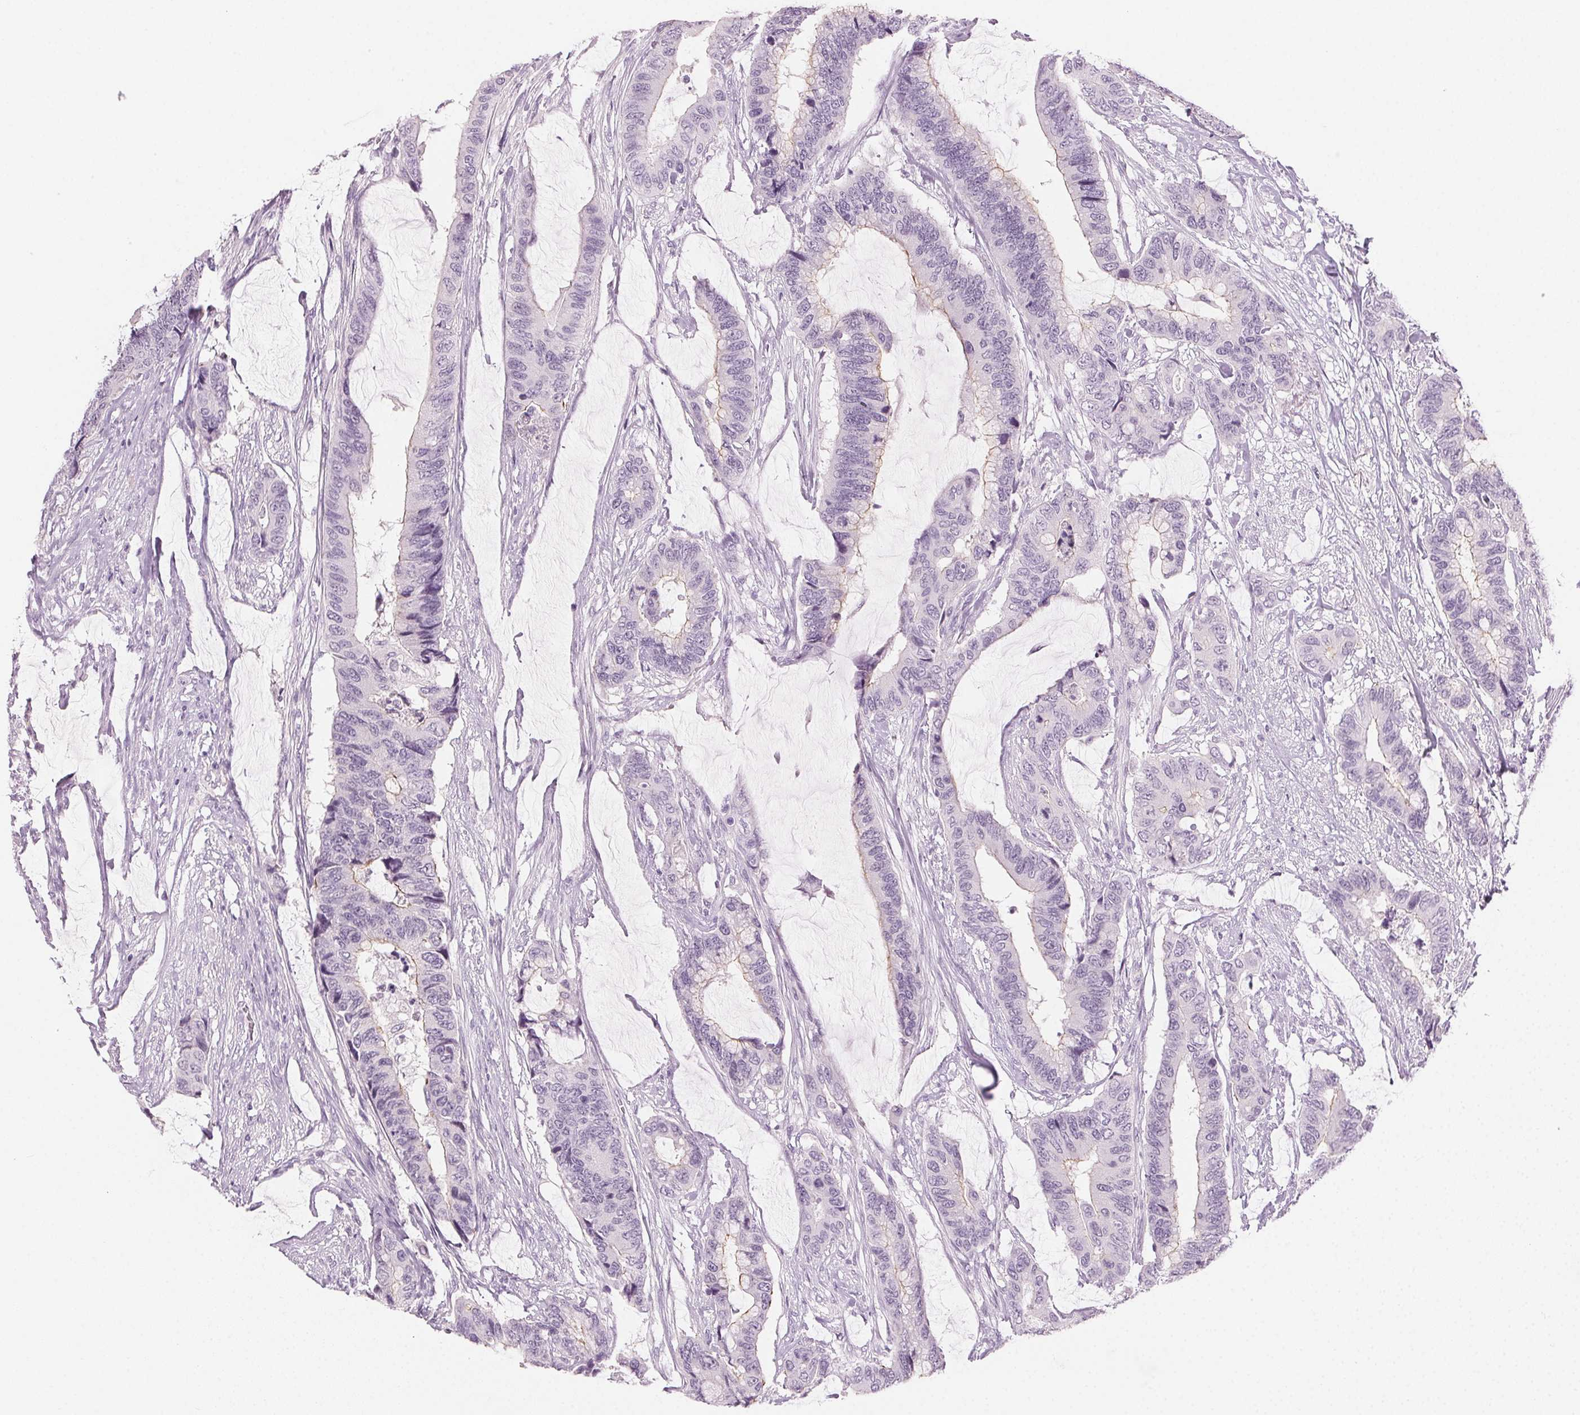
{"staining": {"intensity": "negative", "quantity": "none", "location": "none"}, "tissue": "colorectal cancer", "cell_type": "Tumor cells", "image_type": "cancer", "snomed": [{"axis": "morphology", "description": "Adenocarcinoma, NOS"}, {"axis": "topography", "description": "Rectum"}], "caption": "Image shows no significant protein positivity in tumor cells of colorectal adenocarcinoma.", "gene": "HSF5", "patient": {"sex": "female", "age": 59}}